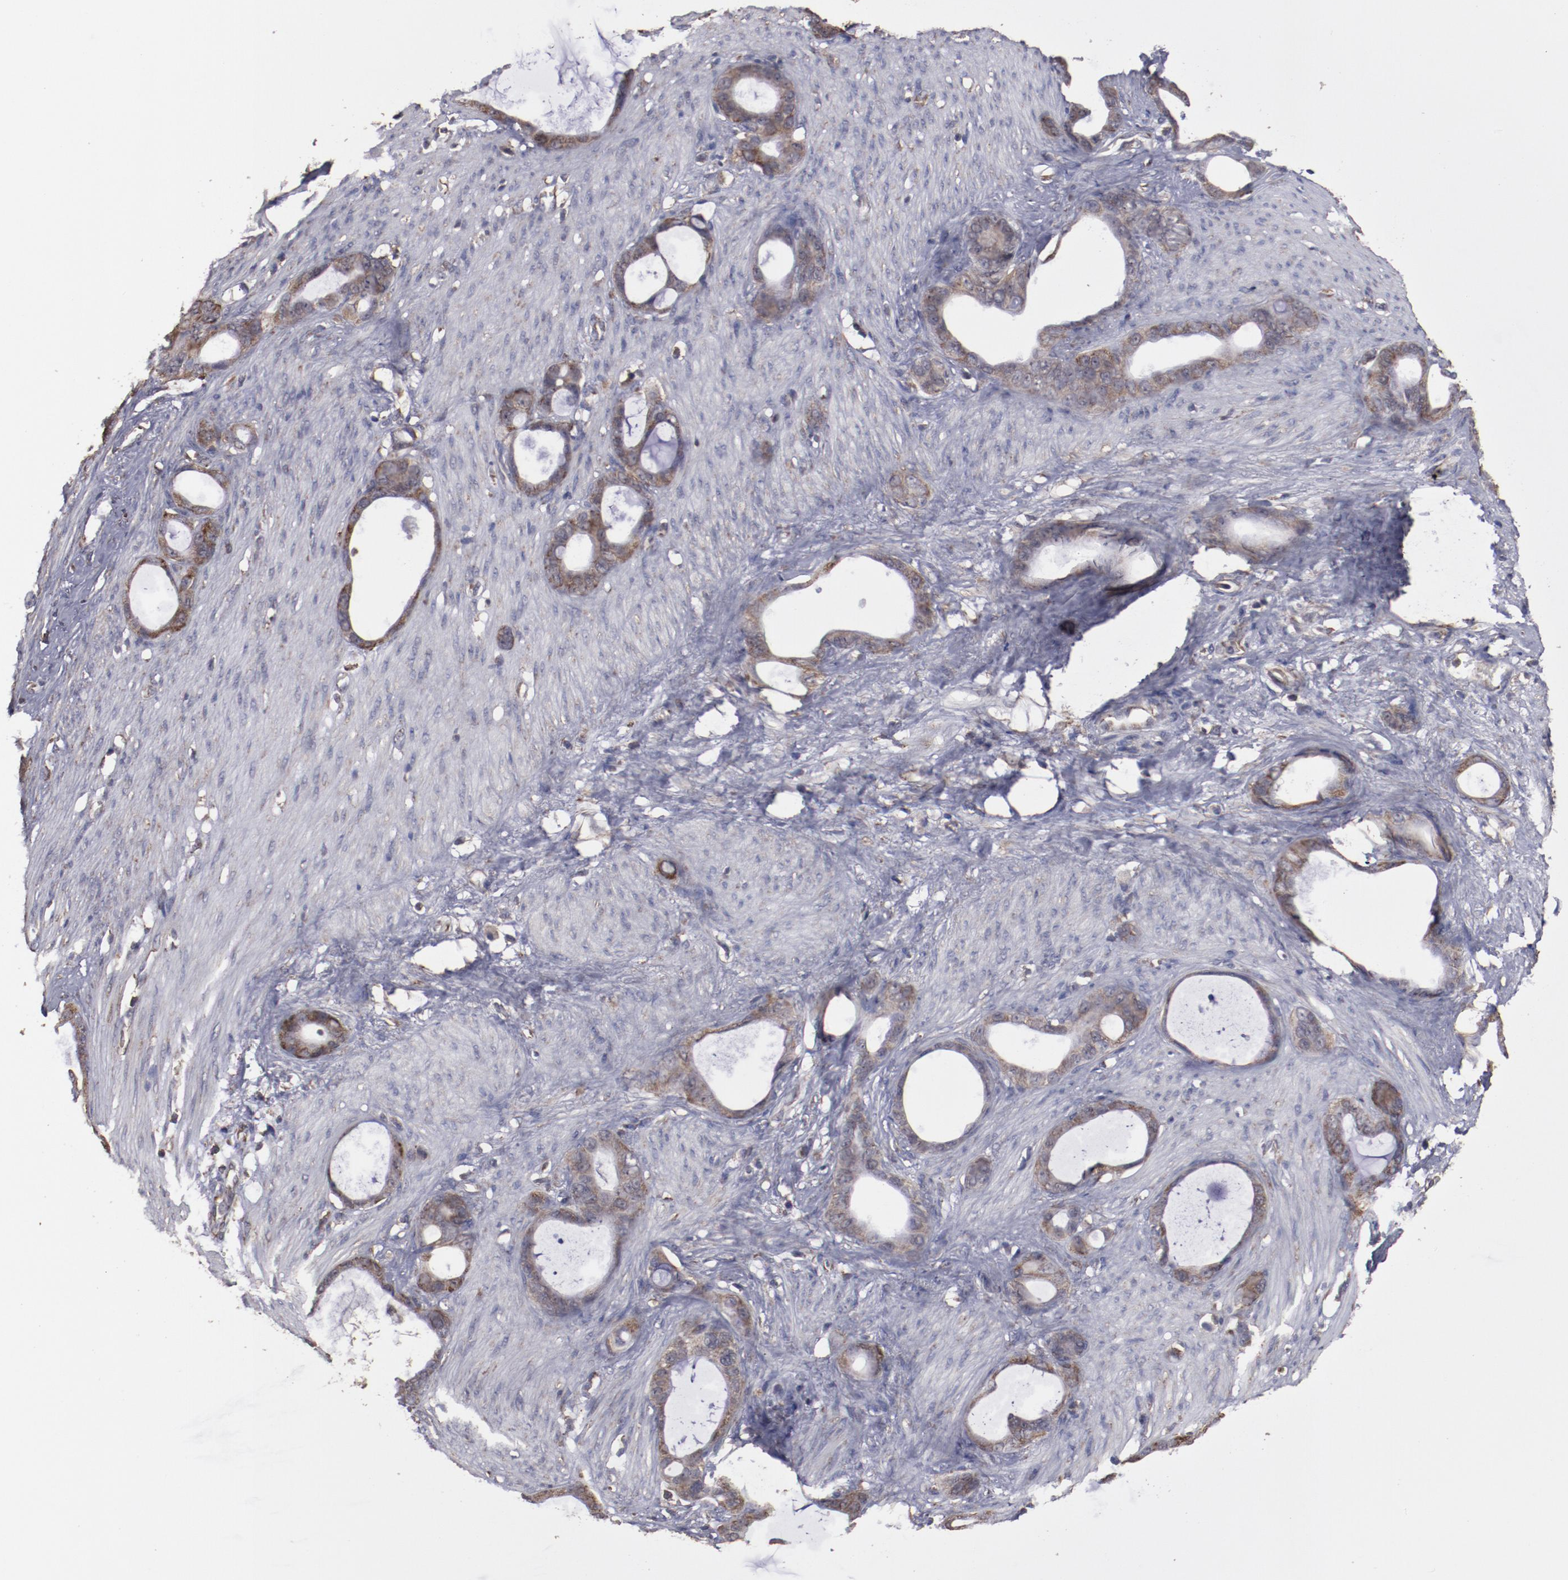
{"staining": {"intensity": "weak", "quantity": ">75%", "location": "cytoplasmic/membranous"}, "tissue": "stomach cancer", "cell_type": "Tumor cells", "image_type": "cancer", "snomed": [{"axis": "morphology", "description": "Adenocarcinoma, NOS"}, {"axis": "topography", "description": "Stomach"}], "caption": "Stomach cancer (adenocarcinoma) was stained to show a protein in brown. There is low levels of weak cytoplasmic/membranous staining in approximately >75% of tumor cells. The staining is performed using DAB brown chromogen to label protein expression. The nuclei are counter-stained blue using hematoxylin.", "gene": "RPS4Y1", "patient": {"sex": "female", "age": 75}}